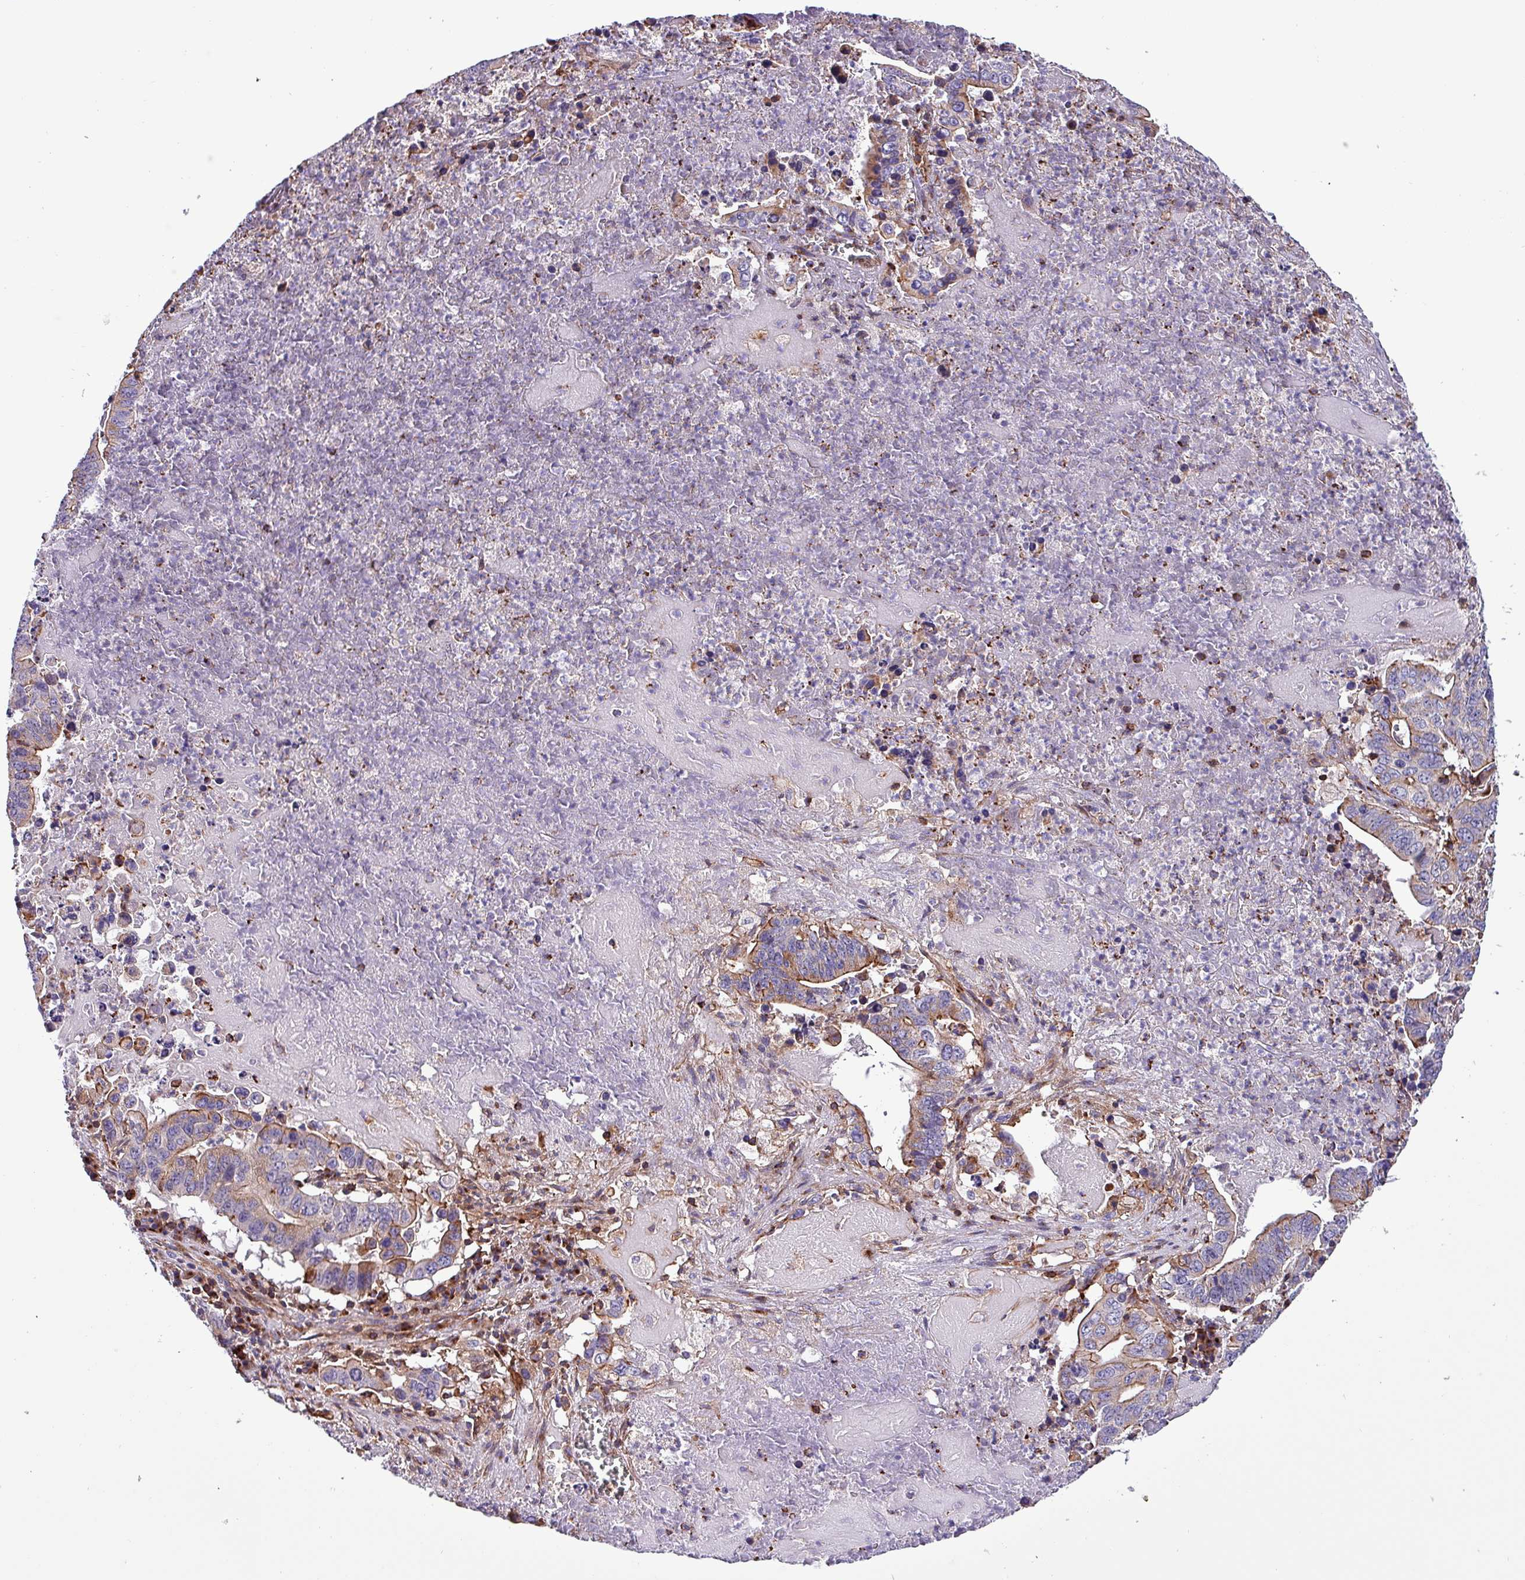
{"staining": {"intensity": "moderate", "quantity": ">75%", "location": "cytoplasmic/membranous"}, "tissue": "lung cancer", "cell_type": "Tumor cells", "image_type": "cancer", "snomed": [{"axis": "morphology", "description": "Adenocarcinoma, NOS"}, {"axis": "topography", "description": "Lung"}], "caption": "Immunohistochemistry (IHC) (DAB) staining of lung adenocarcinoma reveals moderate cytoplasmic/membranous protein expression in about >75% of tumor cells.", "gene": "VAMP4", "patient": {"sex": "female", "age": 60}}